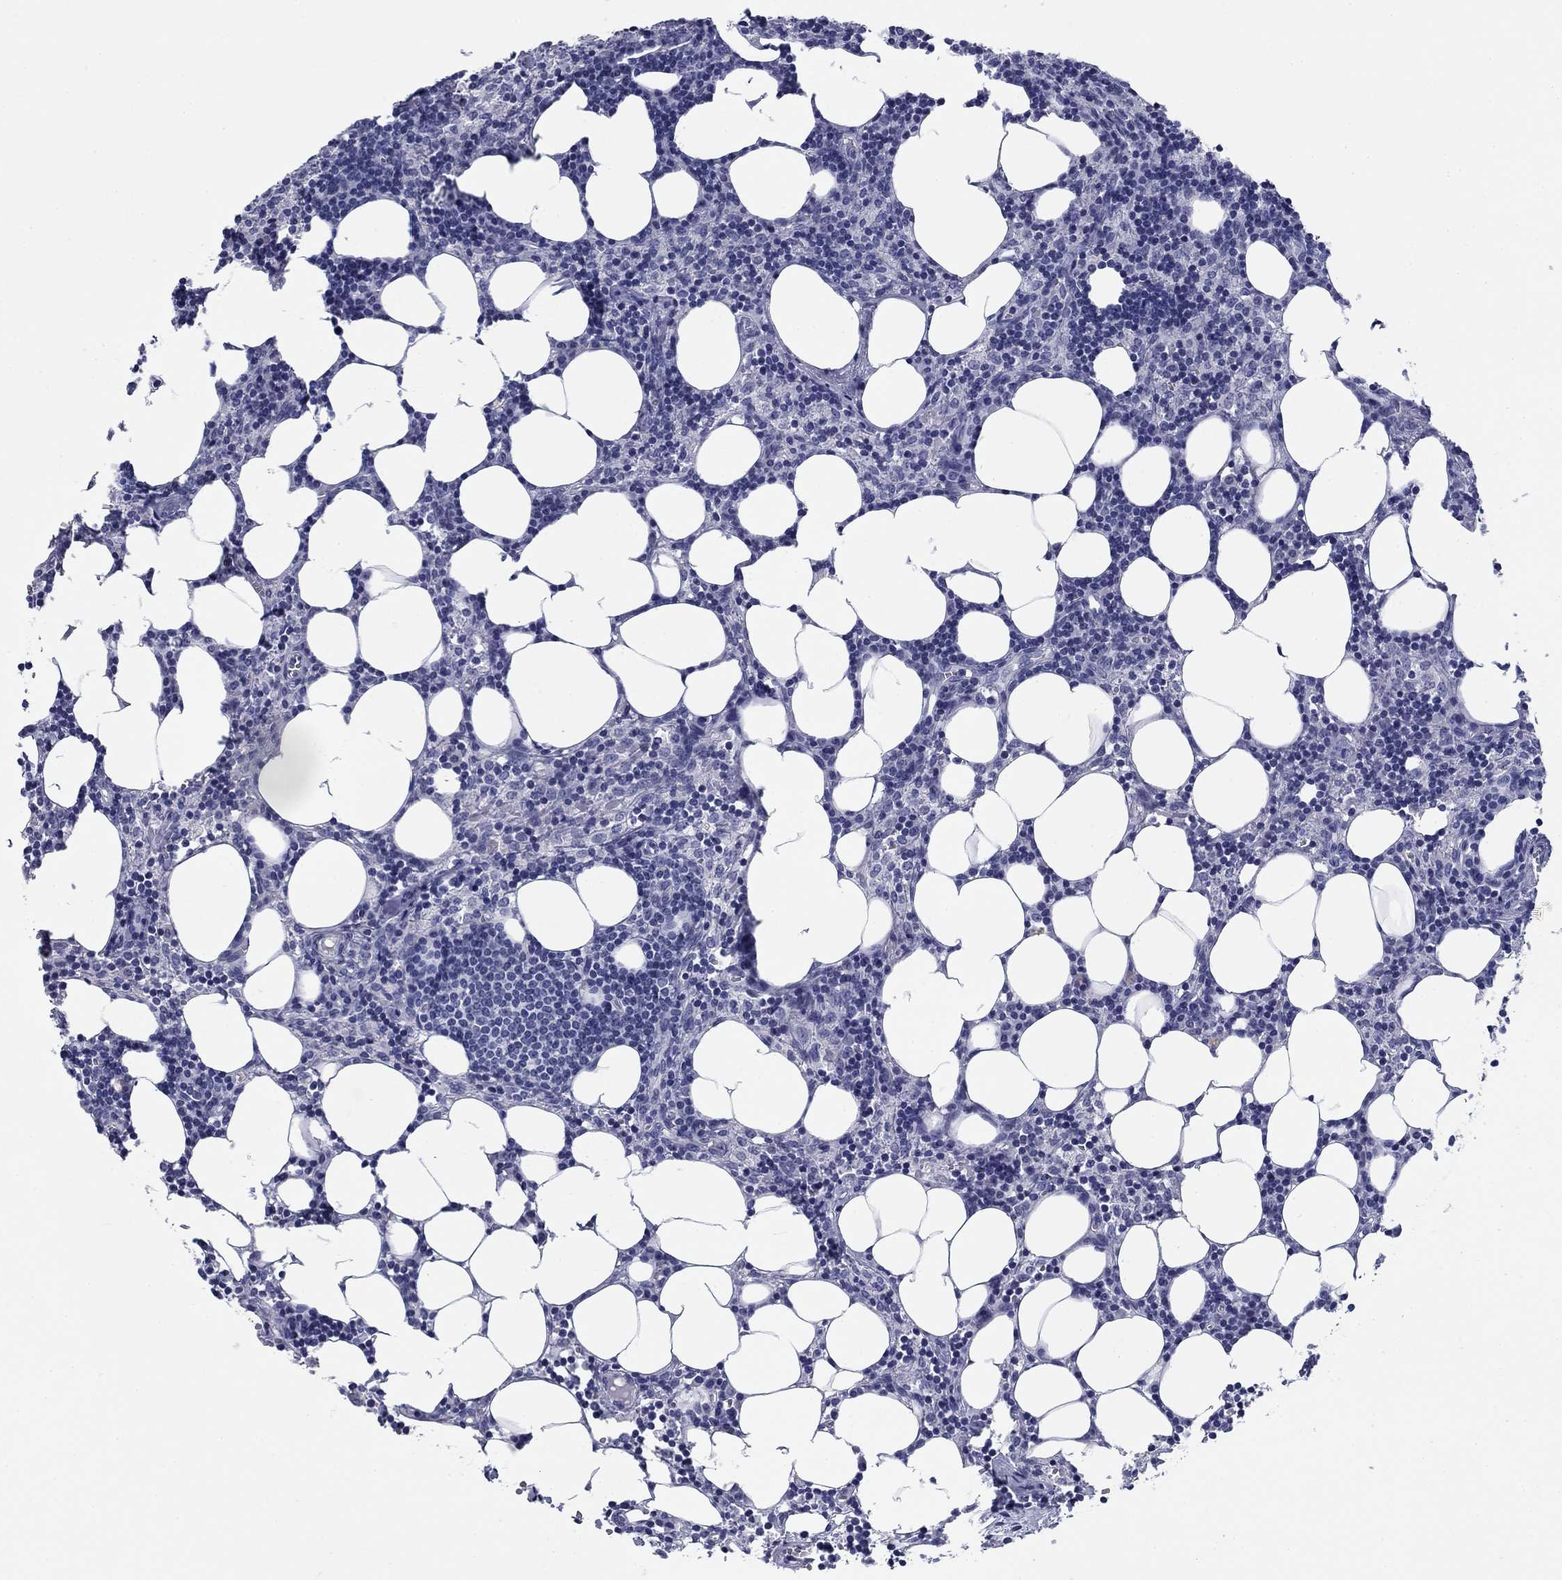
{"staining": {"intensity": "negative", "quantity": "none", "location": "none"}, "tissue": "lymph node", "cell_type": "Germinal center cells", "image_type": "normal", "snomed": [{"axis": "morphology", "description": "Normal tissue, NOS"}, {"axis": "topography", "description": "Lymph node"}], "caption": "Lymph node stained for a protein using immunohistochemistry (IHC) displays no positivity germinal center cells.", "gene": "KCNH1", "patient": {"sex": "female", "age": 52}}